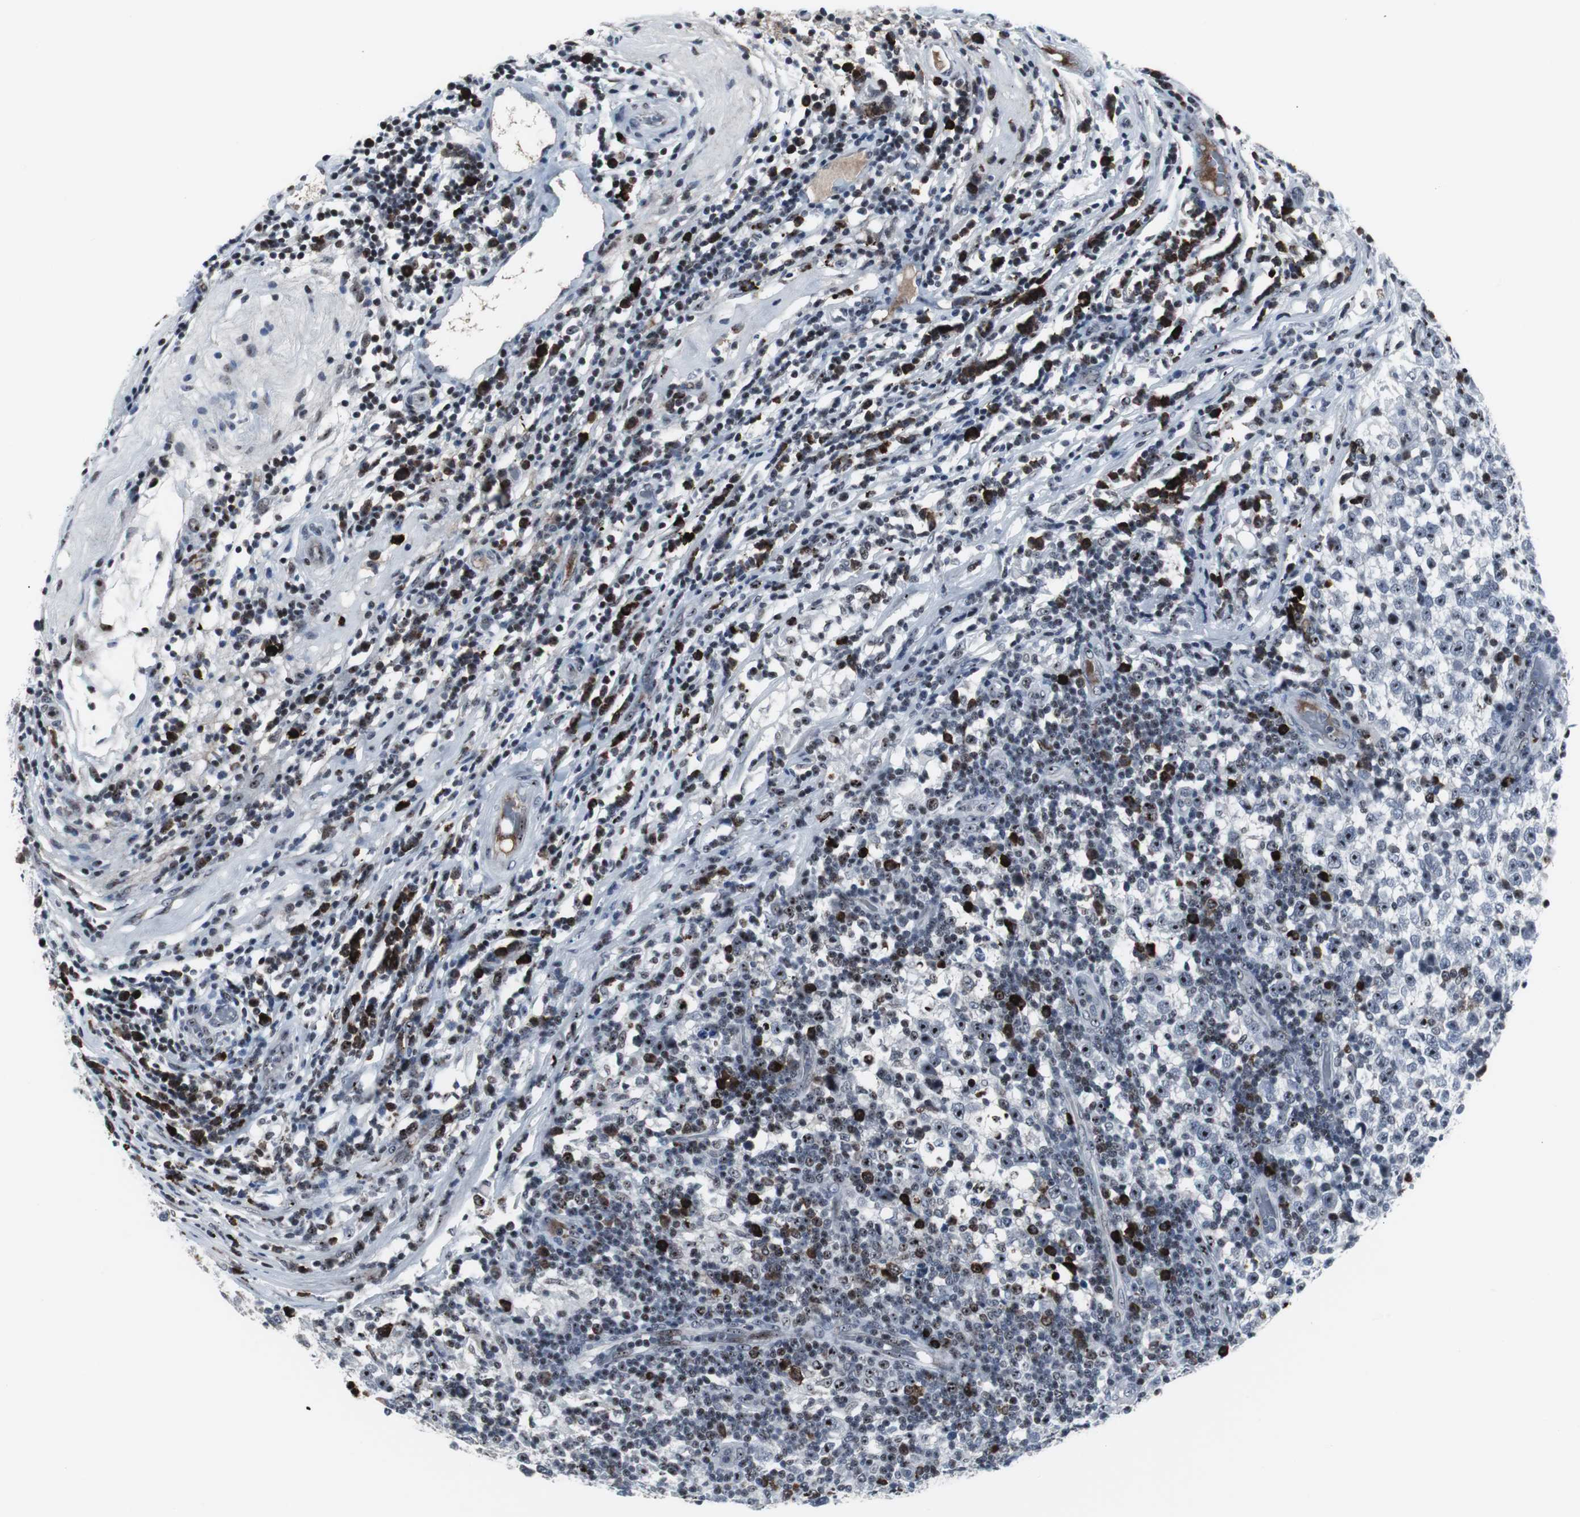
{"staining": {"intensity": "moderate", "quantity": "<25%", "location": "nuclear"}, "tissue": "testis cancer", "cell_type": "Tumor cells", "image_type": "cancer", "snomed": [{"axis": "morphology", "description": "Seminoma, NOS"}, {"axis": "topography", "description": "Testis"}], "caption": "Human seminoma (testis) stained for a protein (brown) reveals moderate nuclear positive expression in approximately <25% of tumor cells.", "gene": "DOK1", "patient": {"sex": "male", "age": 43}}